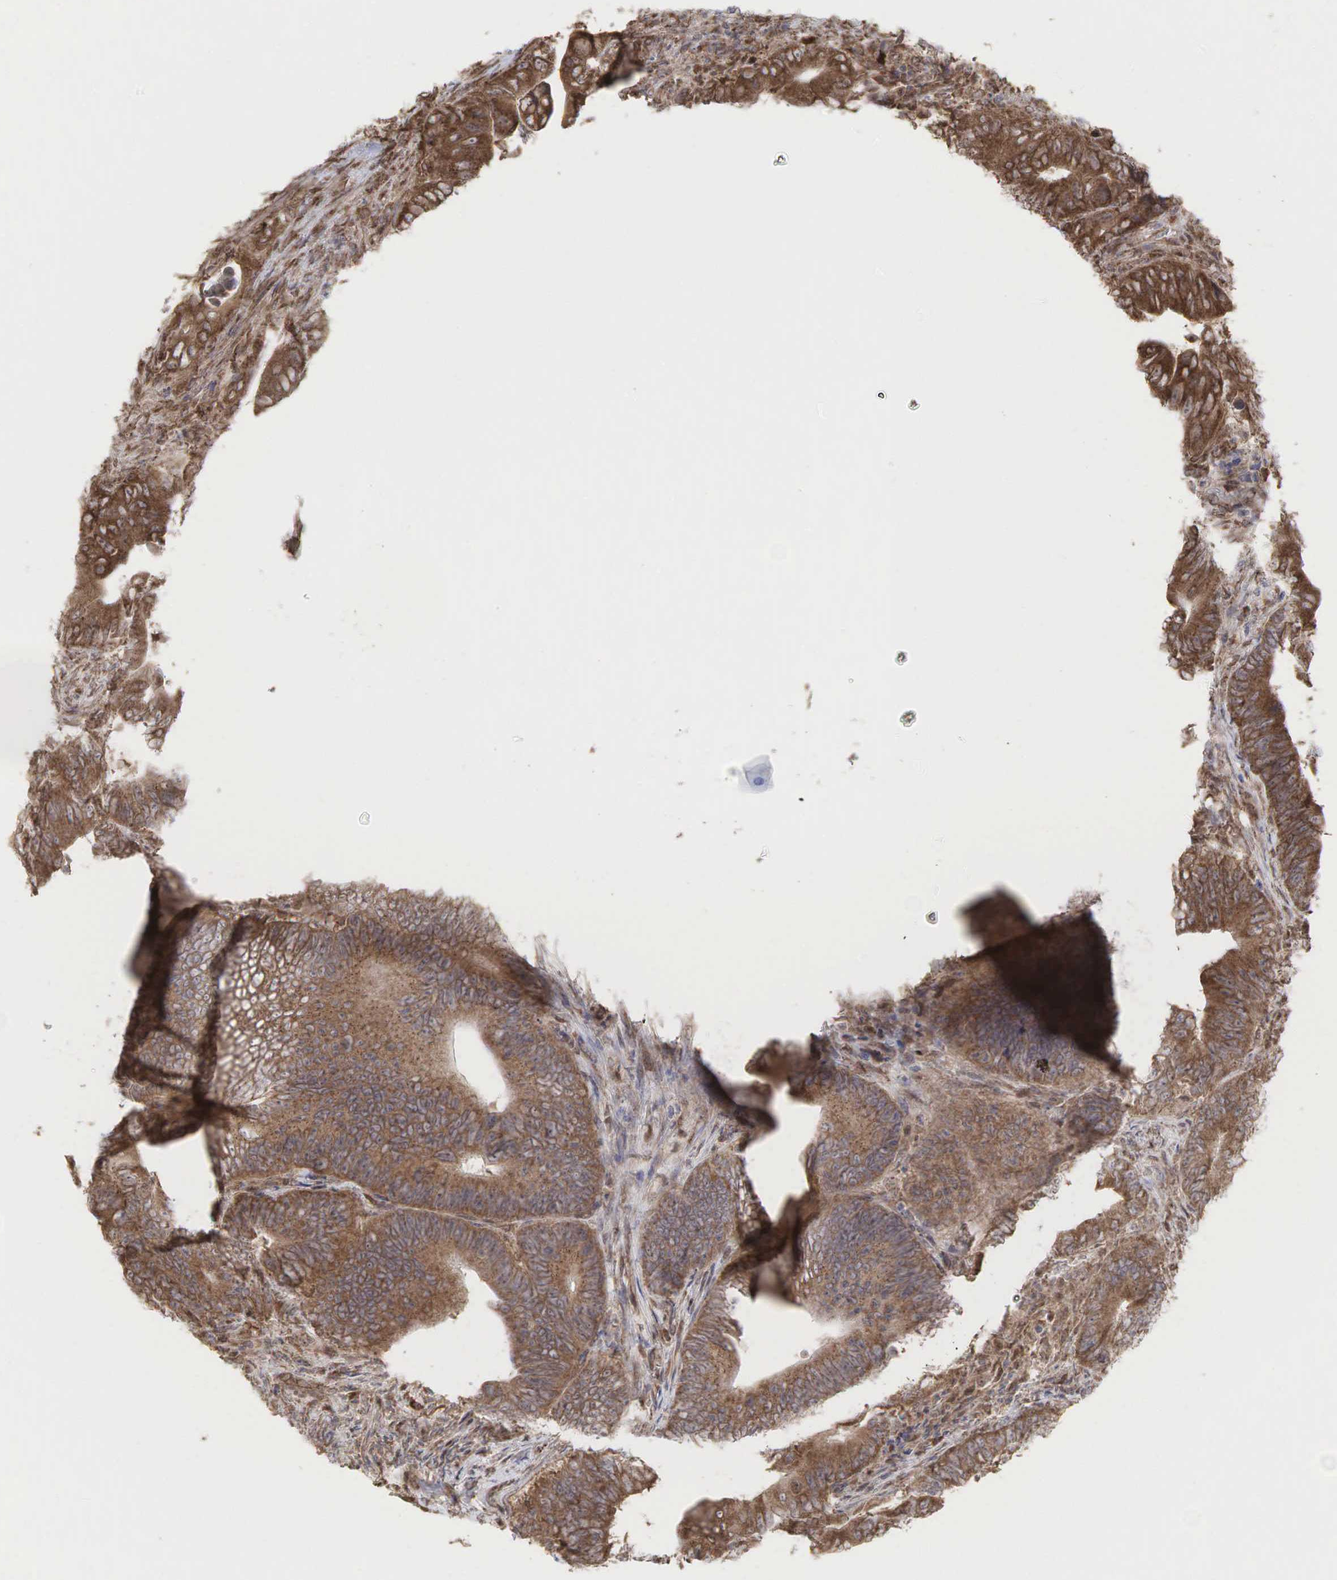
{"staining": {"intensity": "moderate", "quantity": ">75%", "location": "cytoplasmic/membranous"}, "tissue": "colorectal cancer", "cell_type": "Tumor cells", "image_type": "cancer", "snomed": [{"axis": "morphology", "description": "Adenocarcinoma, NOS"}, {"axis": "topography", "description": "Colon"}], "caption": "Tumor cells display medium levels of moderate cytoplasmic/membranous positivity in about >75% of cells in colorectal adenocarcinoma. (Stains: DAB (3,3'-diaminobenzidine) in brown, nuclei in blue, Microscopy: brightfield microscopy at high magnification).", "gene": "PABPC5", "patient": {"sex": "female", "age": 78}}